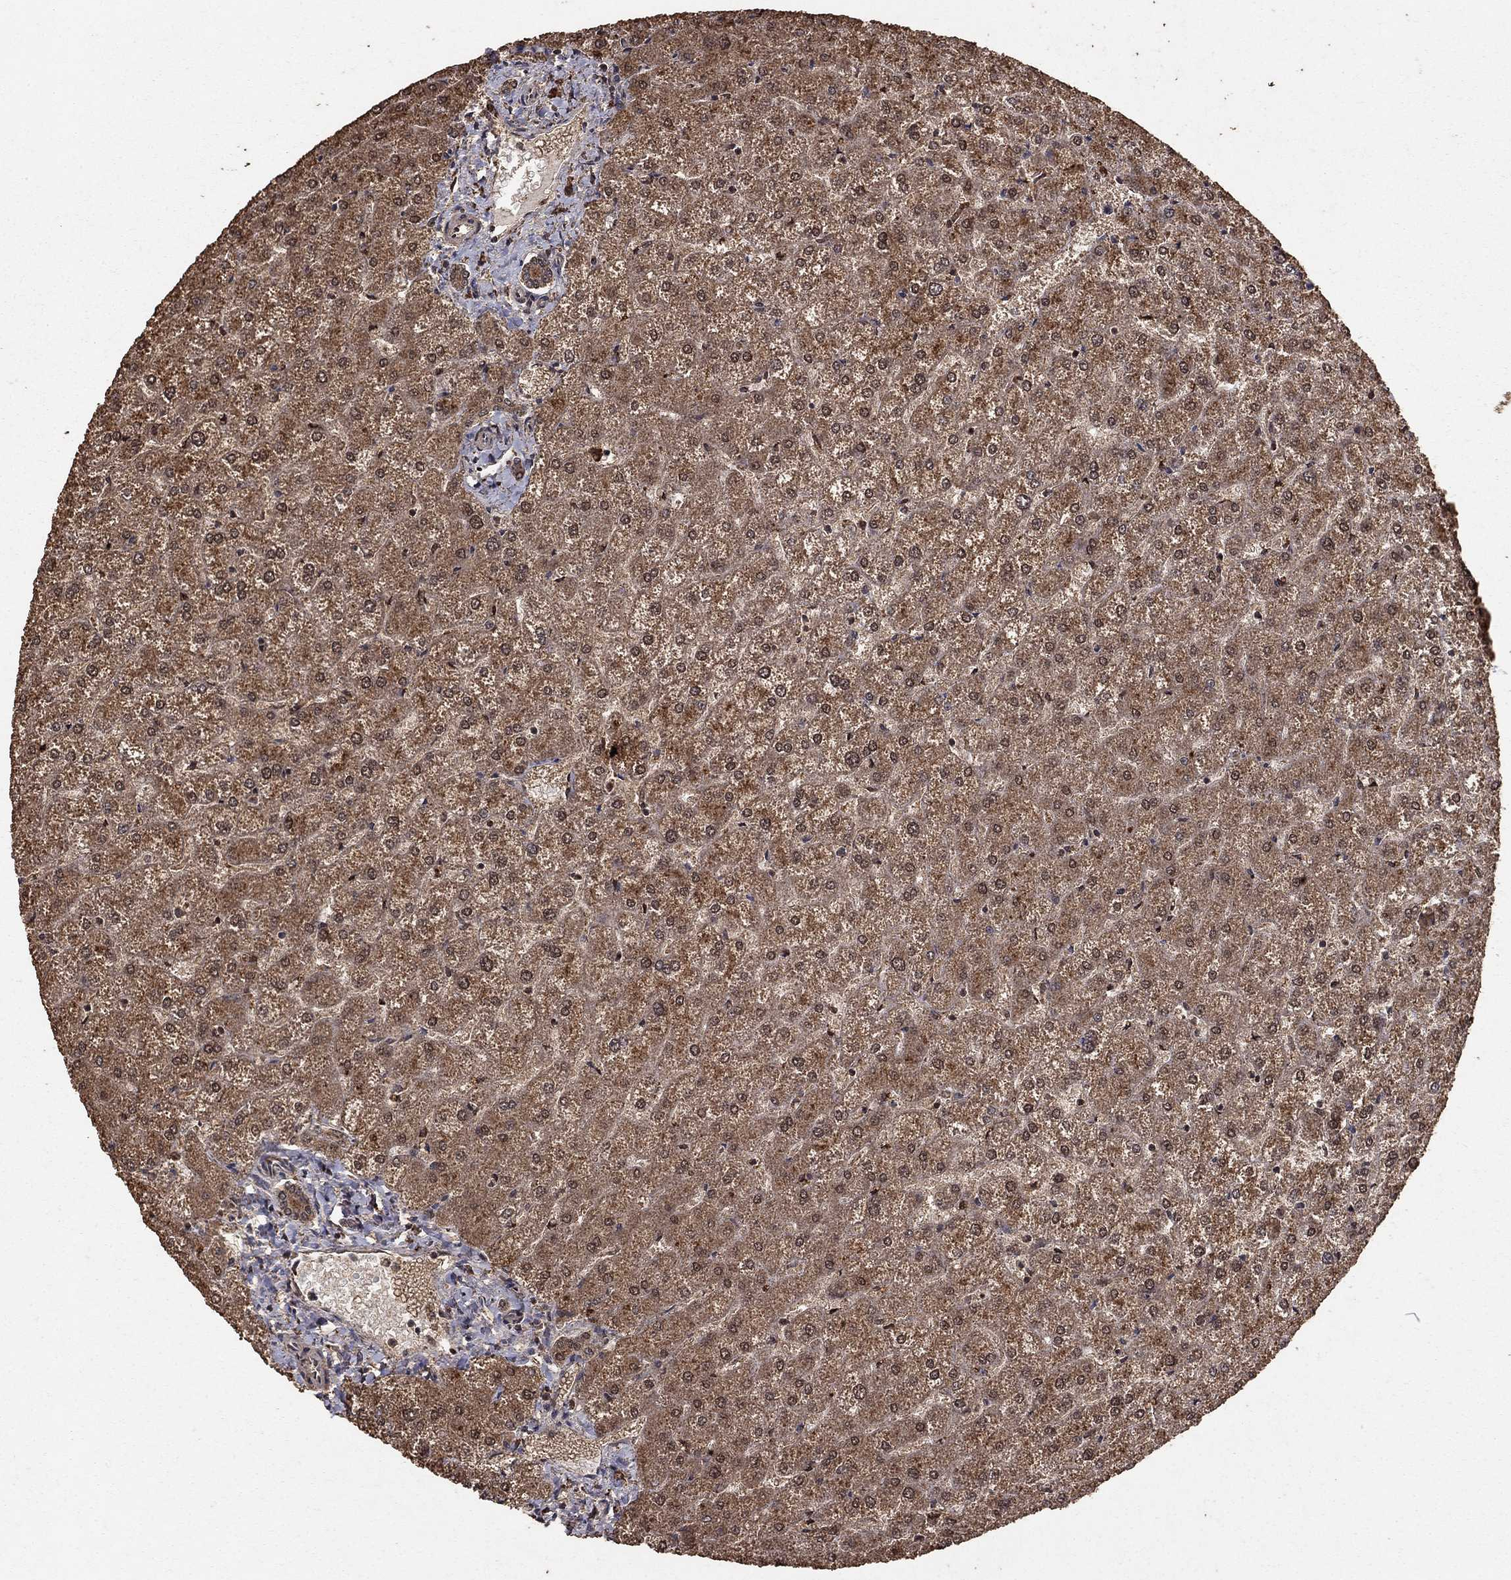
{"staining": {"intensity": "moderate", "quantity": ">75%", "location": "cytoplasmic/membranous"}, "tissue": "liver", "cell_type": "Cholangiocytes", "image_type": "normal", "snomed": [{"axis": "morphology", "description": "Normal tissue, NOS"}, {"axis": "topography", "description": "Liver"}], "caption": "Immunohistochemical staining of unremarkable human liver displays >75% levels of moderate cytoplasmic/membranous protein positivity in about >75% of cholangiocytes. Ihc stains the protein of interest in brown and the nuclei are stained blue.", "gene": "PRDM1", "patient": {"sex": "female", "age": 32}}